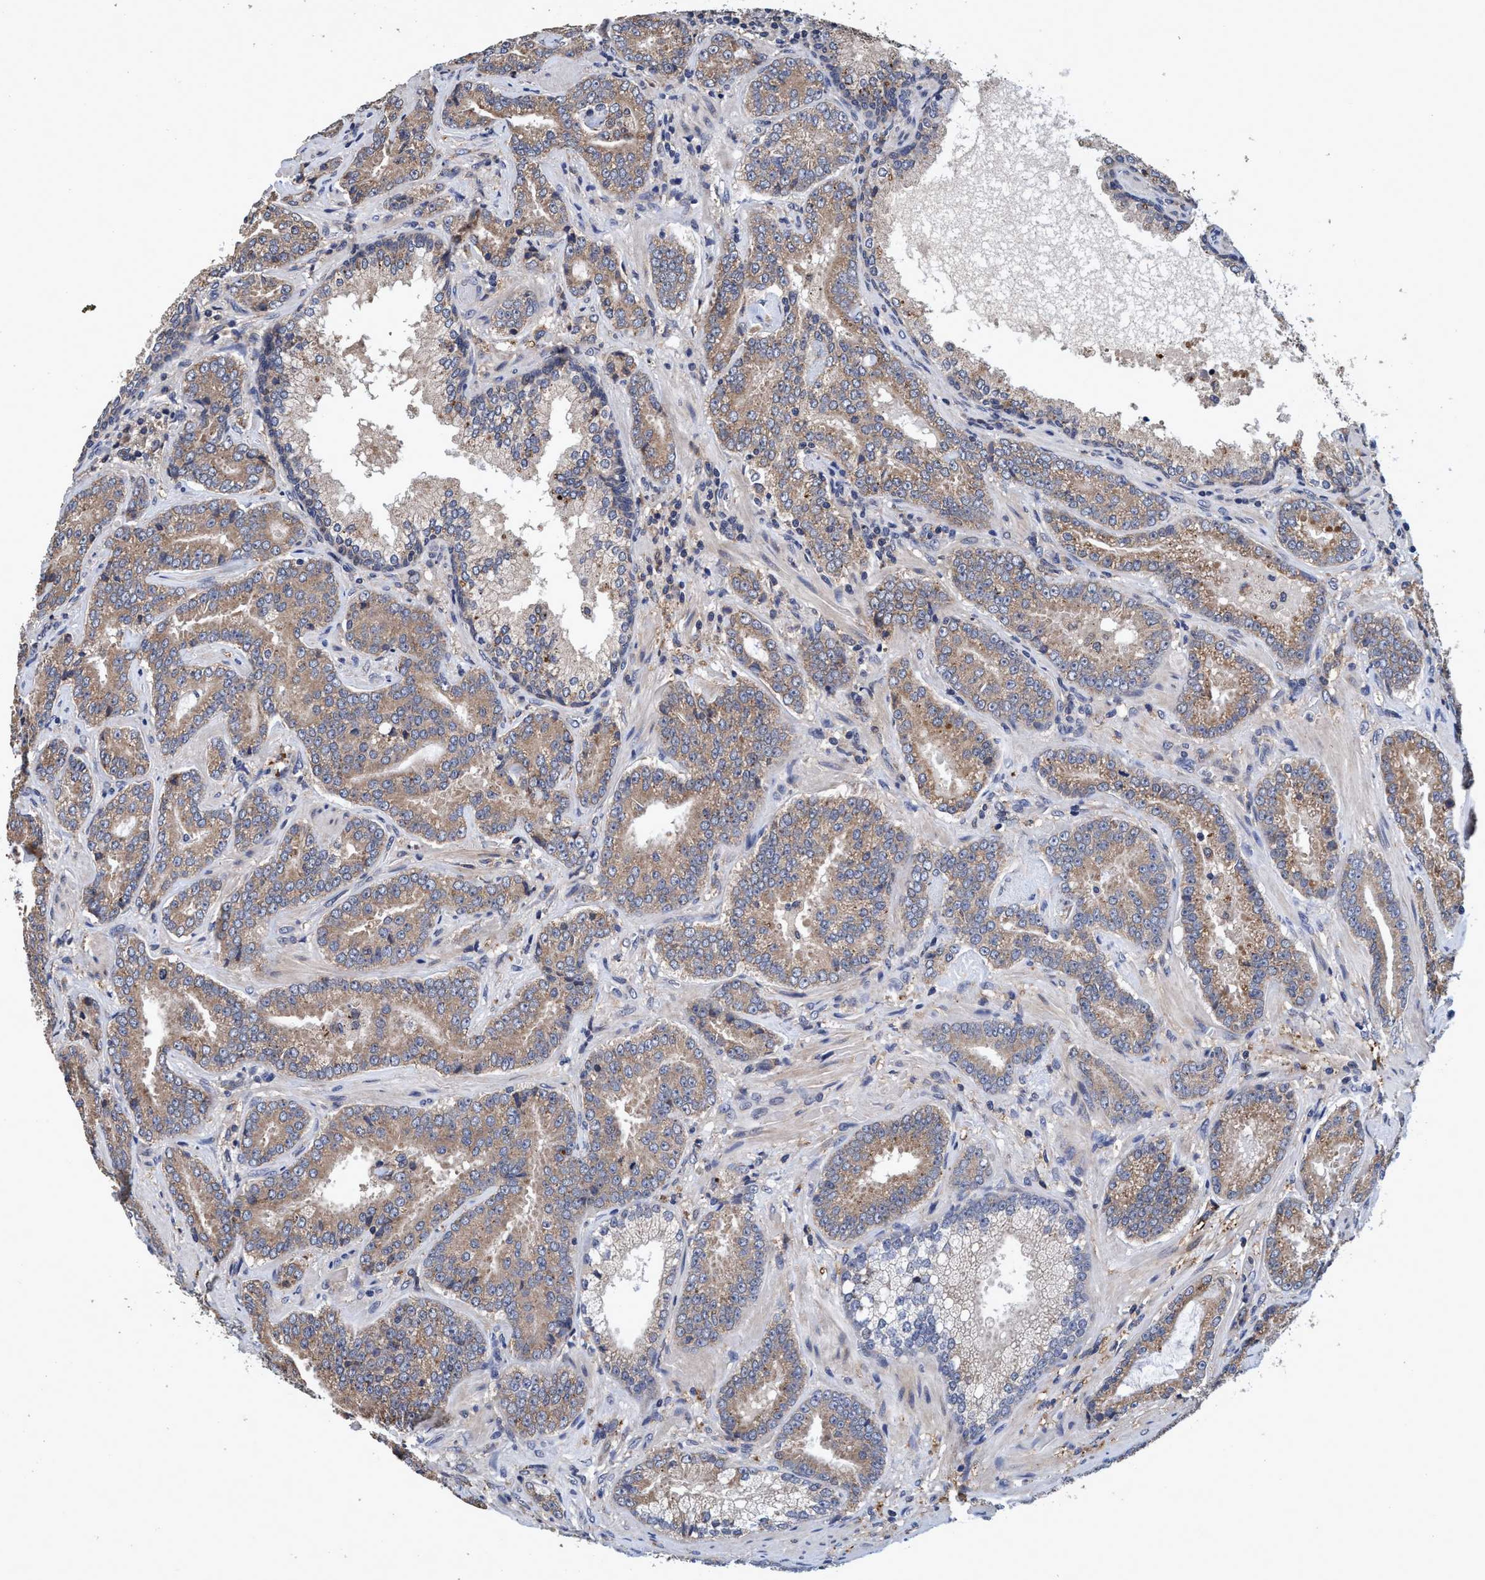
{"staining": {"intensity": "weak", "quantity": ">75%", "location": "cytoplasmic/membranous"}, "tissue": "prostate cancer", "cell_type": "Tumor cells", "image_type": "cancer", "snomed": [{"axis": "morphology", "description": "Adenocarcinoma, Low grade"}, {"axis": "topography", "description": "Prostate"}], "caption": "Protein staining of adenocarcinoma (low-grade) (prostate) tissue shows weak cytoplasmic/membranous staining in approximately >75% of tumor cells. Immunohistochemistry (ihc) stains the protein of interest in brown and the nuclei are stained blue.", "gene": "CALCOCO2", "patient": {"sex": "male", "age": 51}}